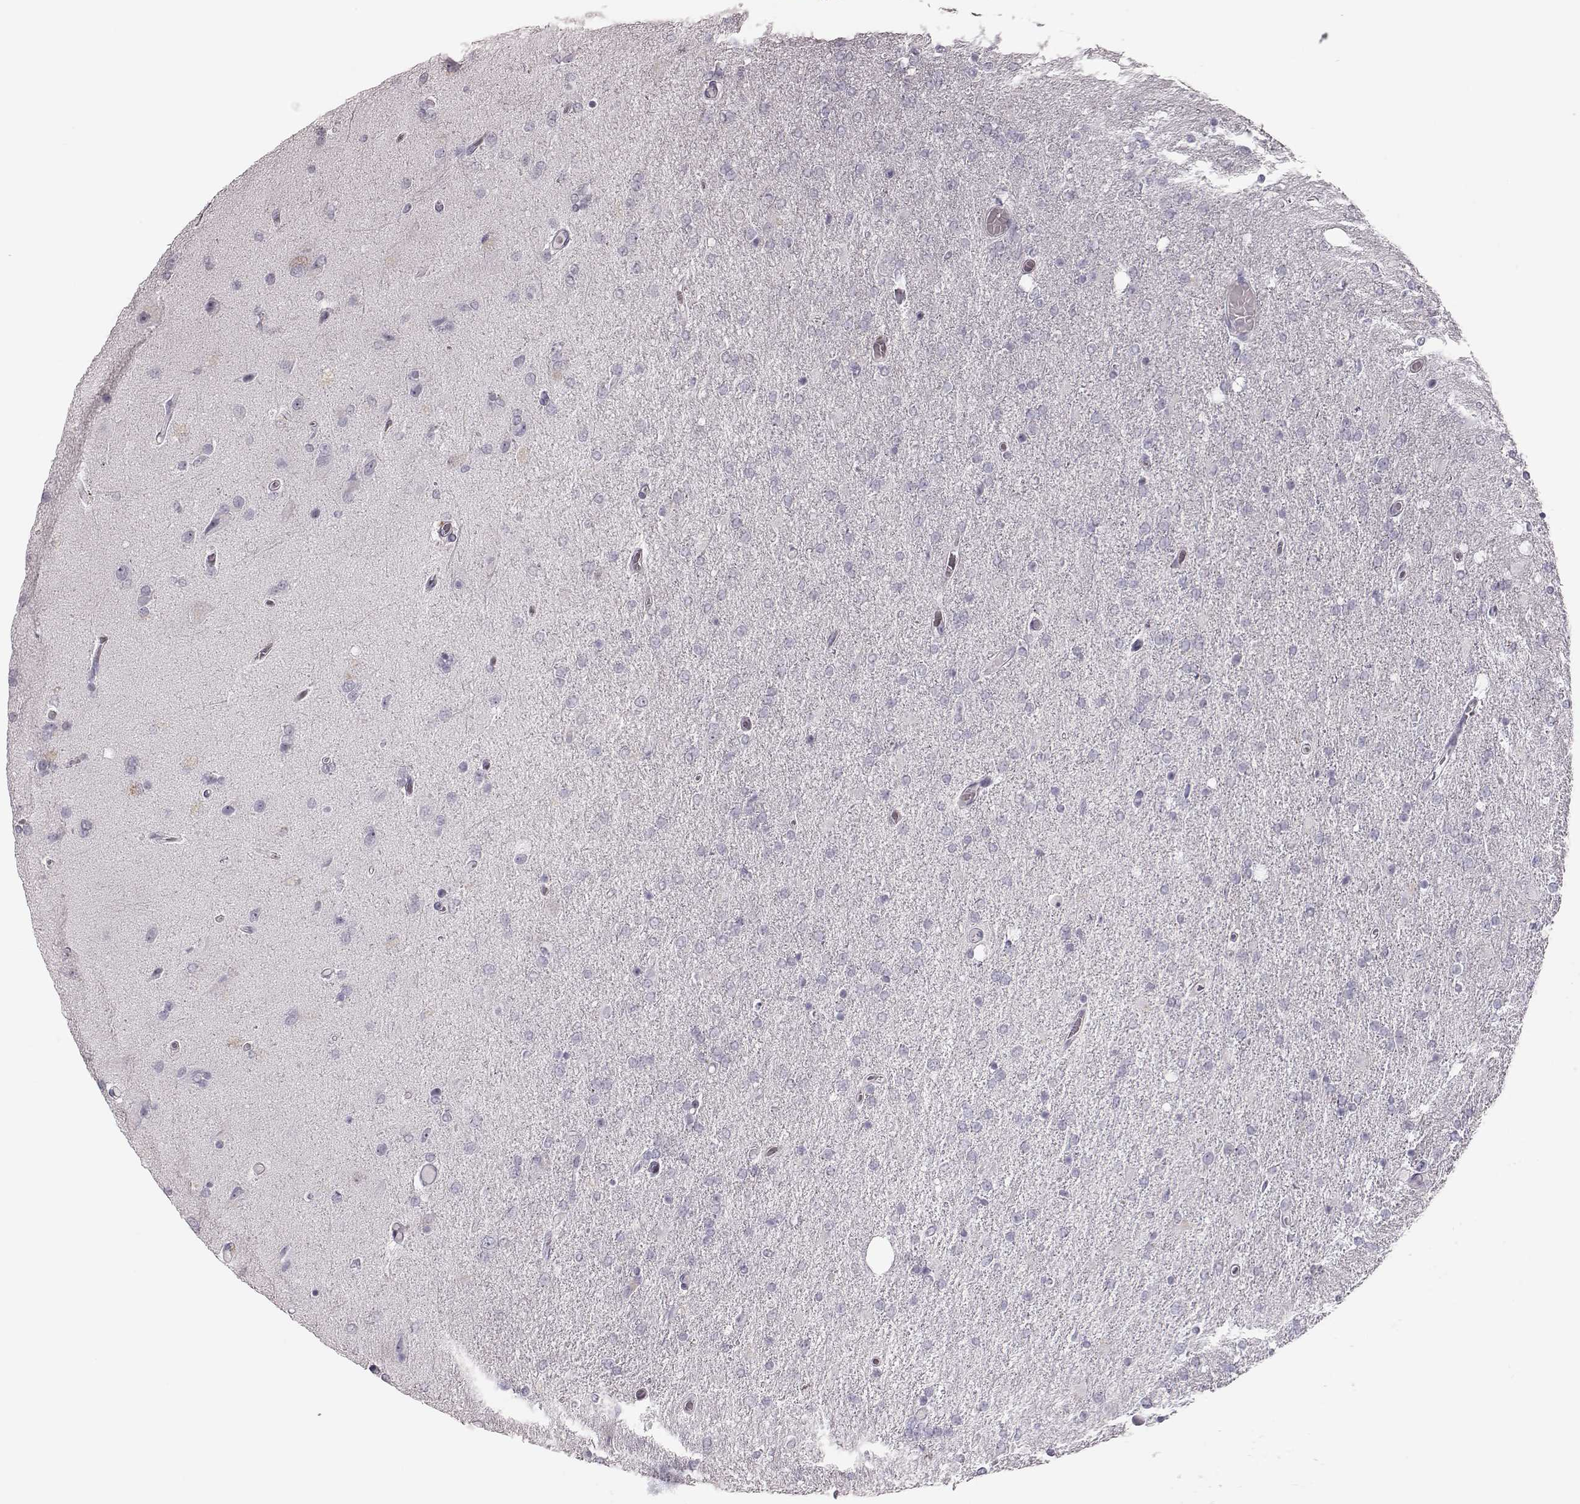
{"staining": {"intensity": "negative", "quantity": "none", "location": "none"}, "tissue": "glioma", "cell_type": "Tumor cells", "image_type": "cancer", "snomed": [{"axis": "morphology", "description": "Glioma, malignant, High grade"}, {"axis": "topography", "description": "Cerebral cortex"}], "caption": "Glioma was stained to show a protein in brown. There is no significant staining in tumor cells. The staining was performed using DAB to visualize the protein expression in brown, while the nuclei were stained in blue with hematoxylin (Magnification: 20x).", "gene": "ZNF433", "patient": {"sex": "male", "age": 70}}